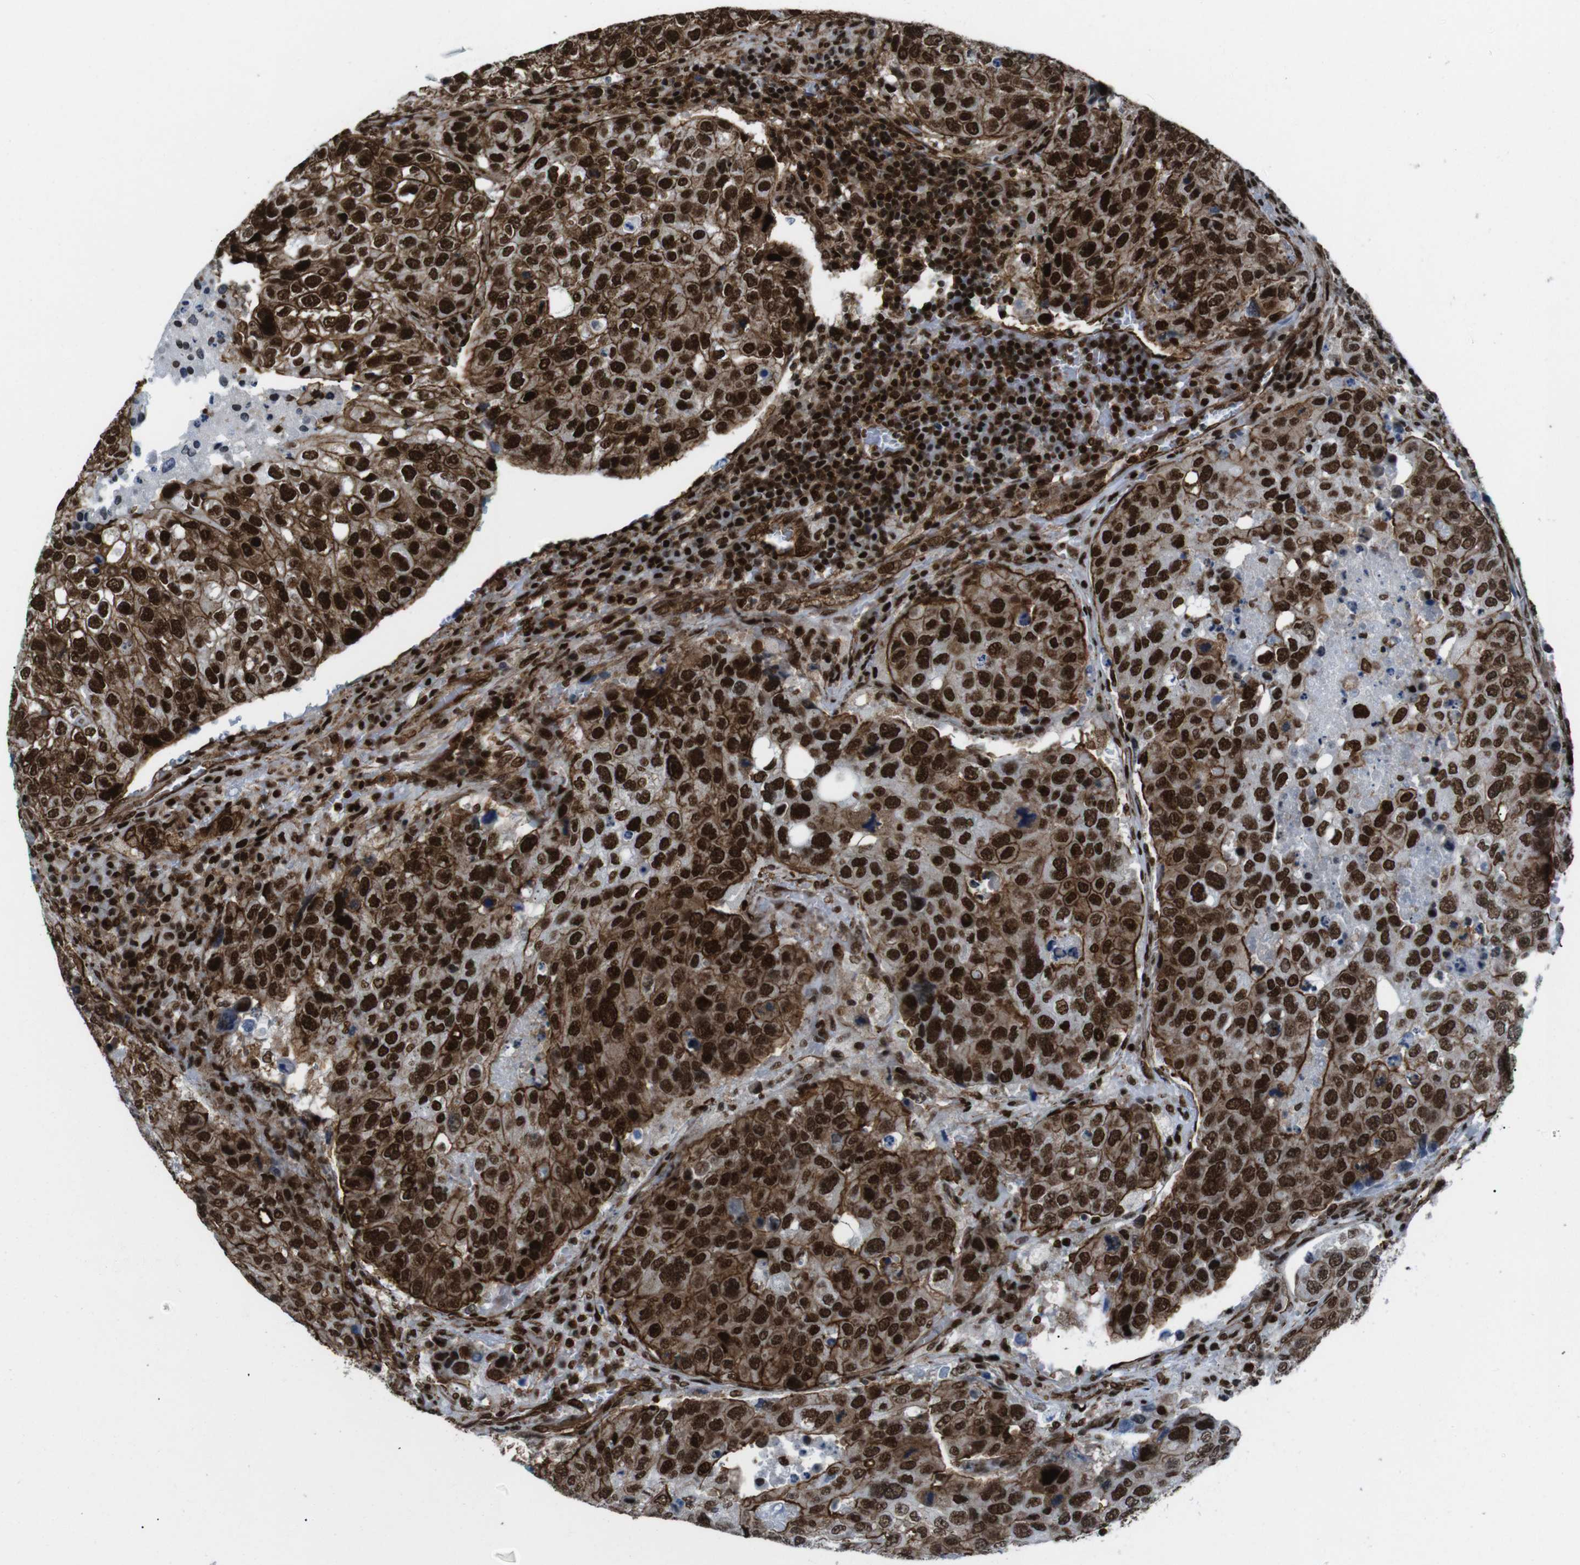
{"staining": {"intensity": "strong", "quantity": "25%-75%", "location": "cytoplasmic/membranous,nuclear"}, "tissue": "urothelial cancer", "cell_type": "Tumor cells", "image_type": "cancer", "snomed": [{"axis": "morphology", "description": "Urothelial carcinoma, High grade"}, {"axis": "topography", "description": "Lymph node"}, {"axis": "topography", "description": "Urinary bladder"}], "caption": "There is high levels of strong cytoplasmic/membranous and nuclear expression in tumor cells of urothelial carcinoma (high-grade), as demonstrated by immunohistochemical staining (brown color).", "gene": "HNRNPU", "patient": {"sex": "male", "age": 51}}